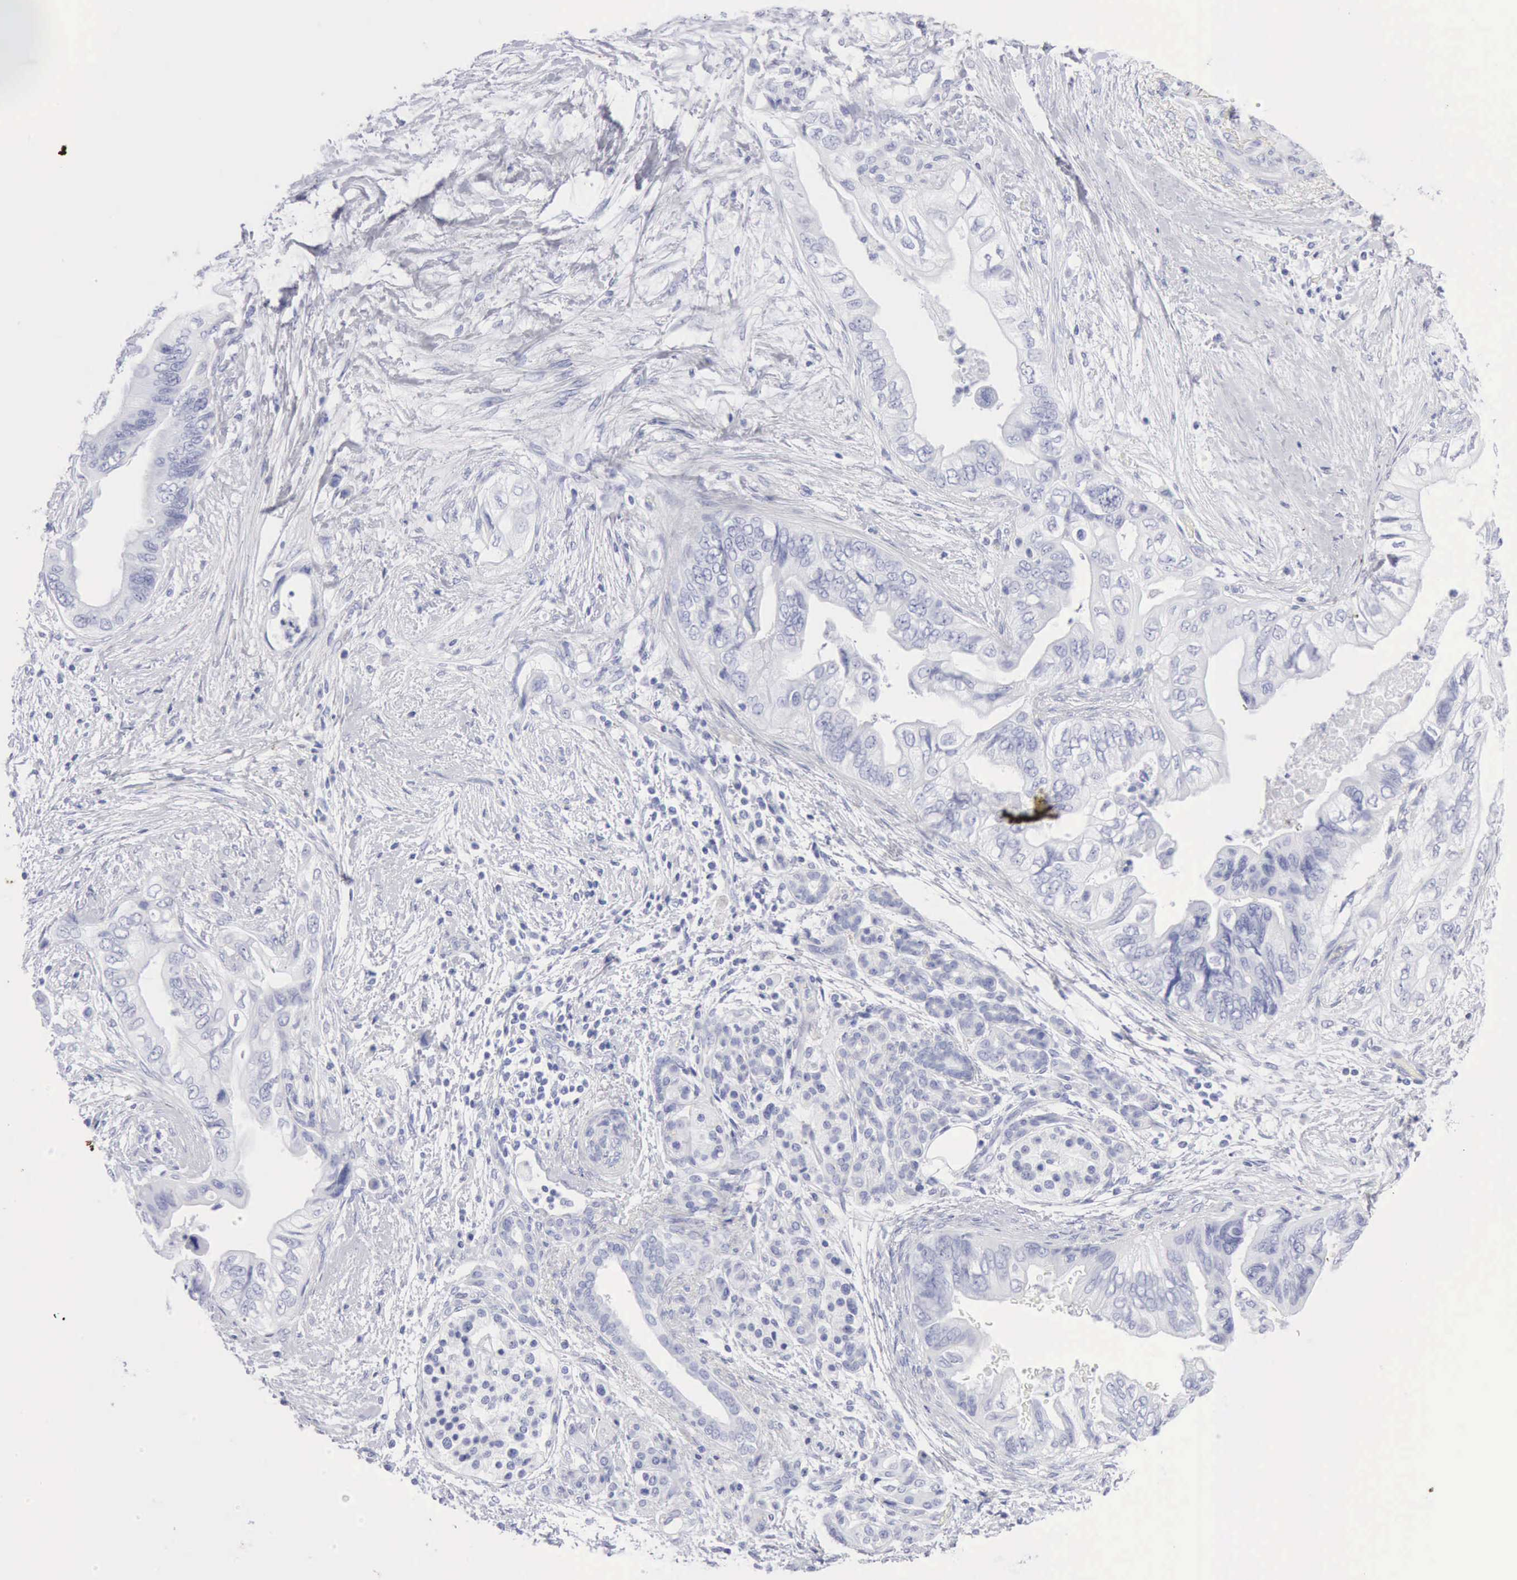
{"staining": {"intensity": "negative", "quantity": "none", "location": "none"}, "tissue": "pancreatic cancer", "cell_type": "Tumor cells", "image_type": "cancer", "snomed": [{"axis": "morphology", "description": "Adenocarcinoma, NOS"}, {"axis": "topography", "description": "Pancreas"}], "caption": "An immunohistochemistry photomicrograph of pancreatic adenocarcinoma is shown. There is no staining in tumor cells of pancreatic adenocarcinoma.", "gene": "KRT10", "patient": {"sex": "female", "age": 66}}